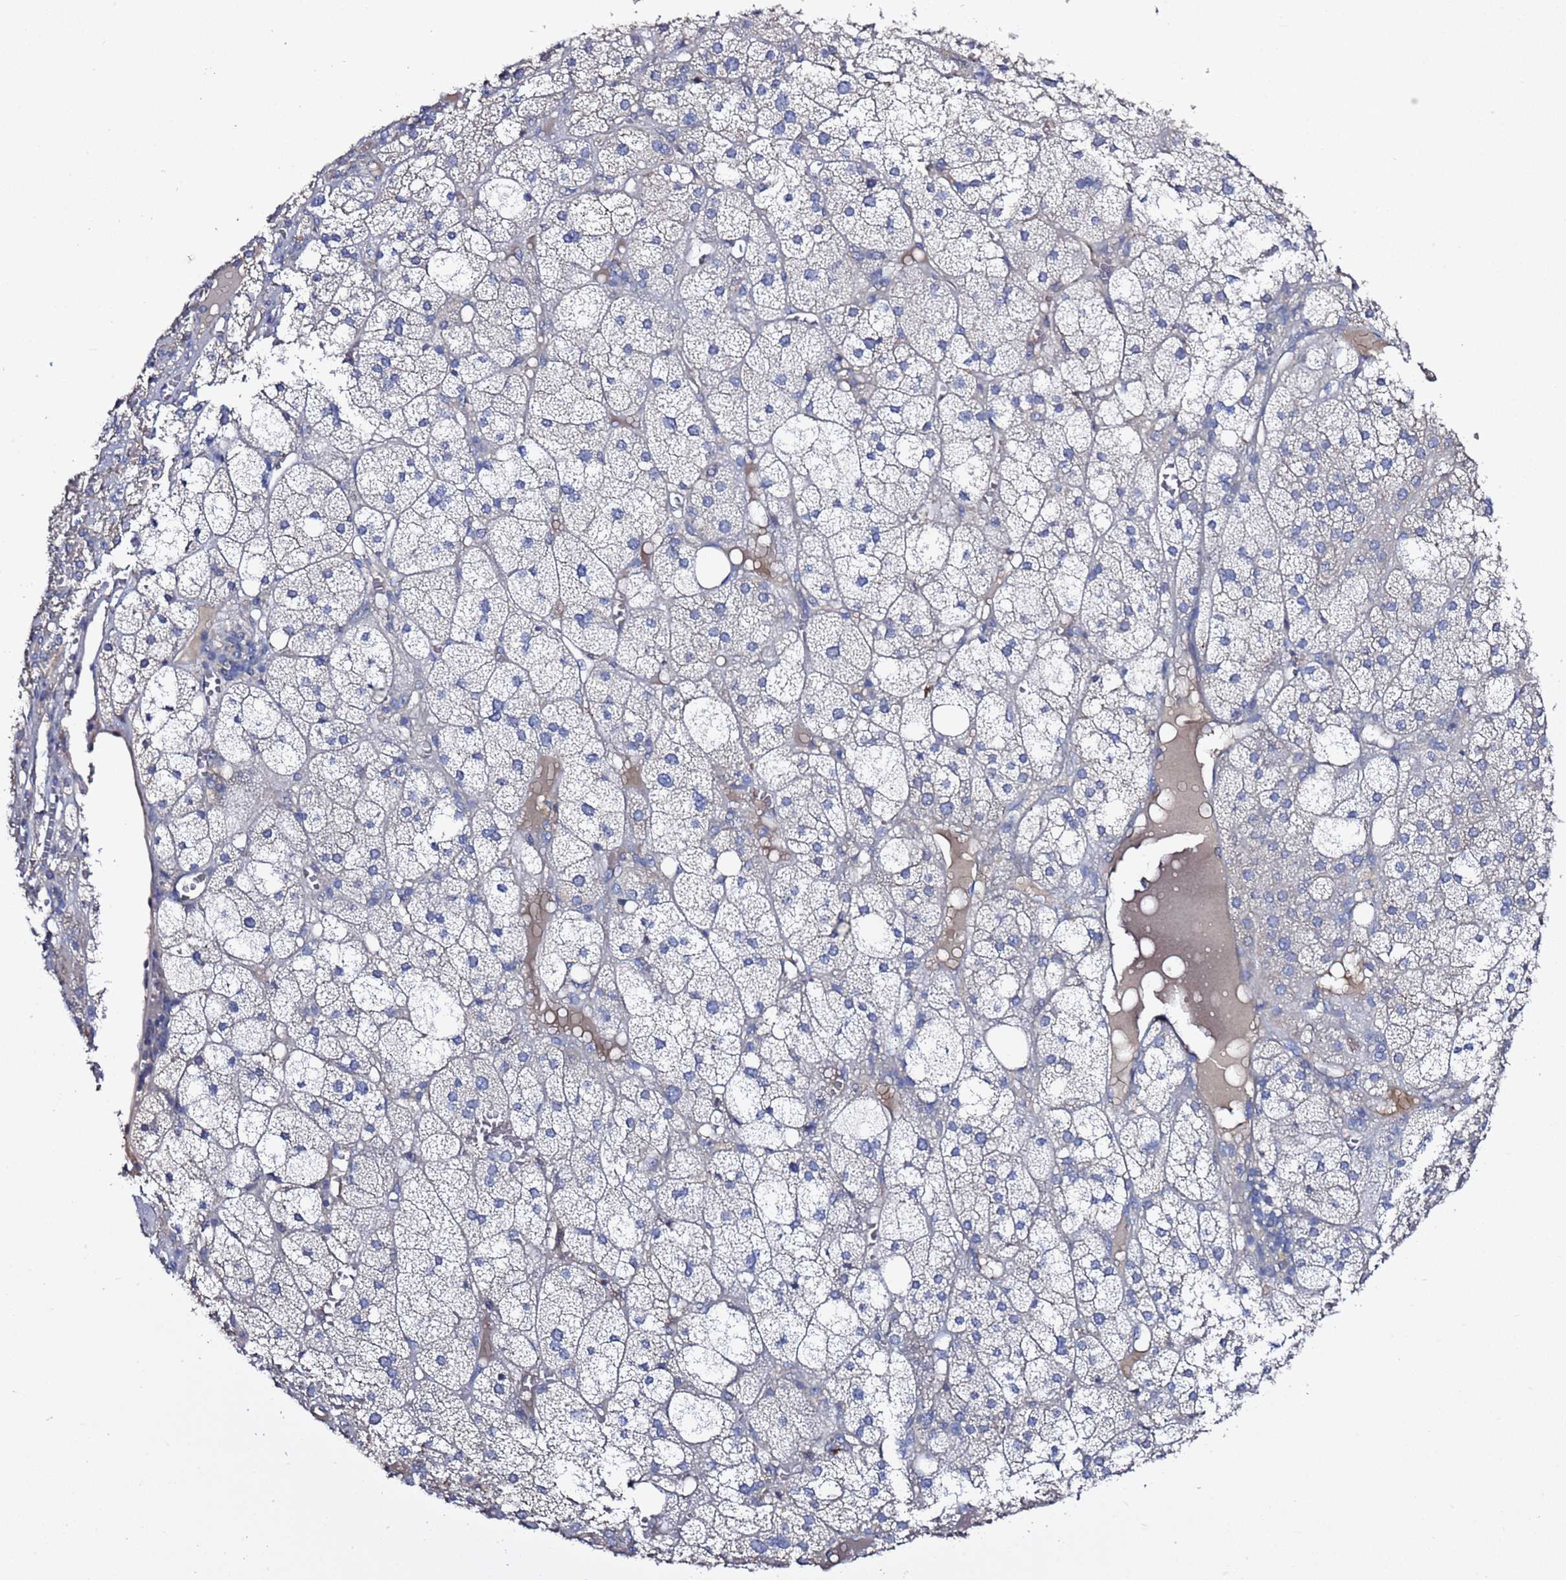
{"staining": {"intensity": "negative", "quantity": "none", "location": "none"}, "tissue": "adrenal gland", "cell_type": "Glandular cells", "image_type": "normal", "snomed": [{"axis": "morphology", "description": "Normal tissue, NOS"}, {"axis": "topography", "description": "Adrenal gland"}], "caption": "High power microscopy image of an immunohistochemistry image of normal adrenal gland, revealing no significant expression in glandular cells.", "gene": "RABL2A", "patient": {"sex": "female", "age": 61}}